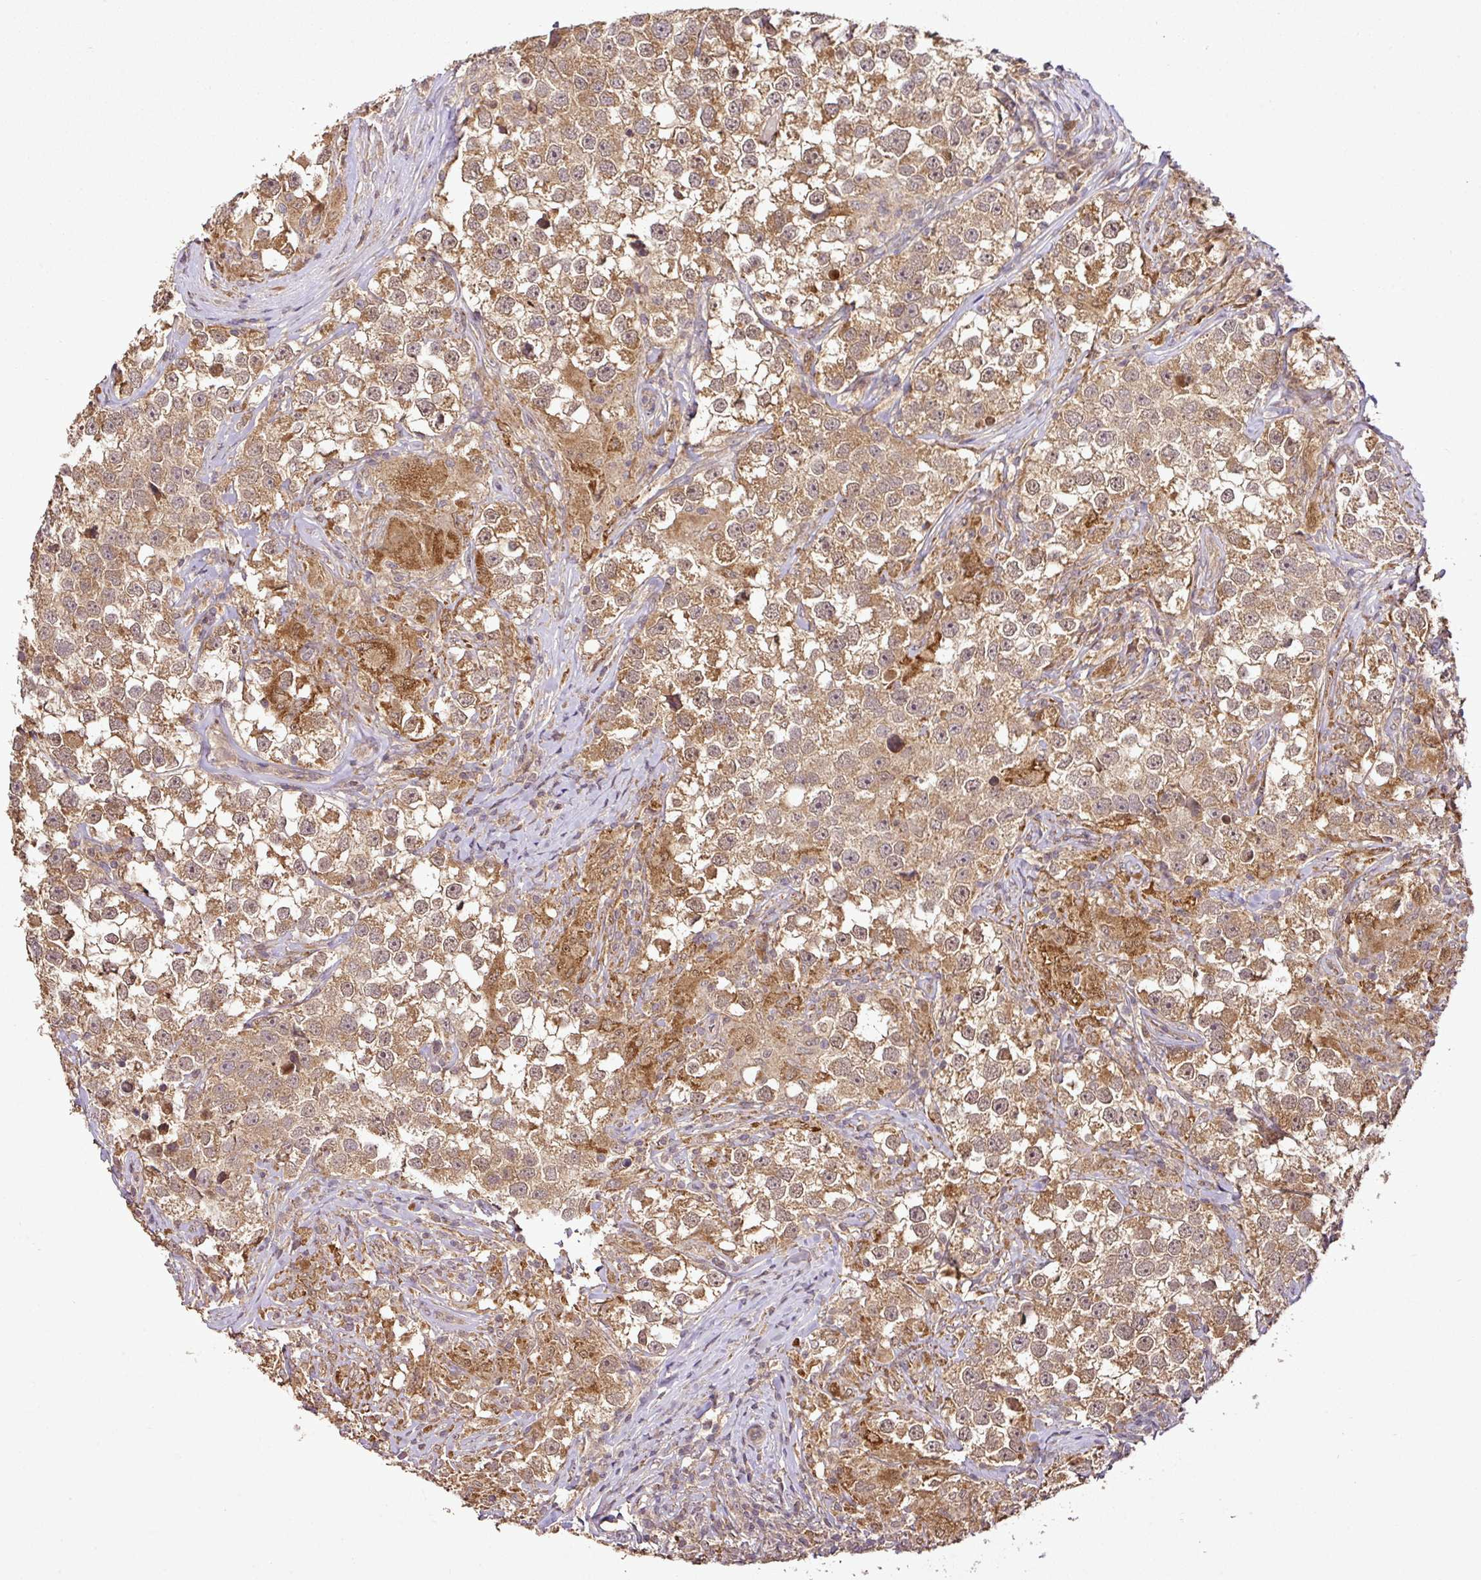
{"staining": {"intensity": "moderate", "quantity": ">75%", "location": "cytoplasmic/membranous,nuclear"}, "tissue": "testis cancer", "cell_type": "Tumor cells", "image_type": "cancer", "snomed": [{"axis": "morphology", "description": "Seminoma, NOS"}, {"axis": "topography", "description": "Testis"}], "caption": "Immunohistochemical staining of testis seminoma exhibits moderate cytoplasmic/membranous and nuclear protein staining in approximately >75% of tumor cells. (IHC, brightfield microscopy, high magnification).", "gene": "FAIM", "patient": {"sex": "male", "age": 46}}